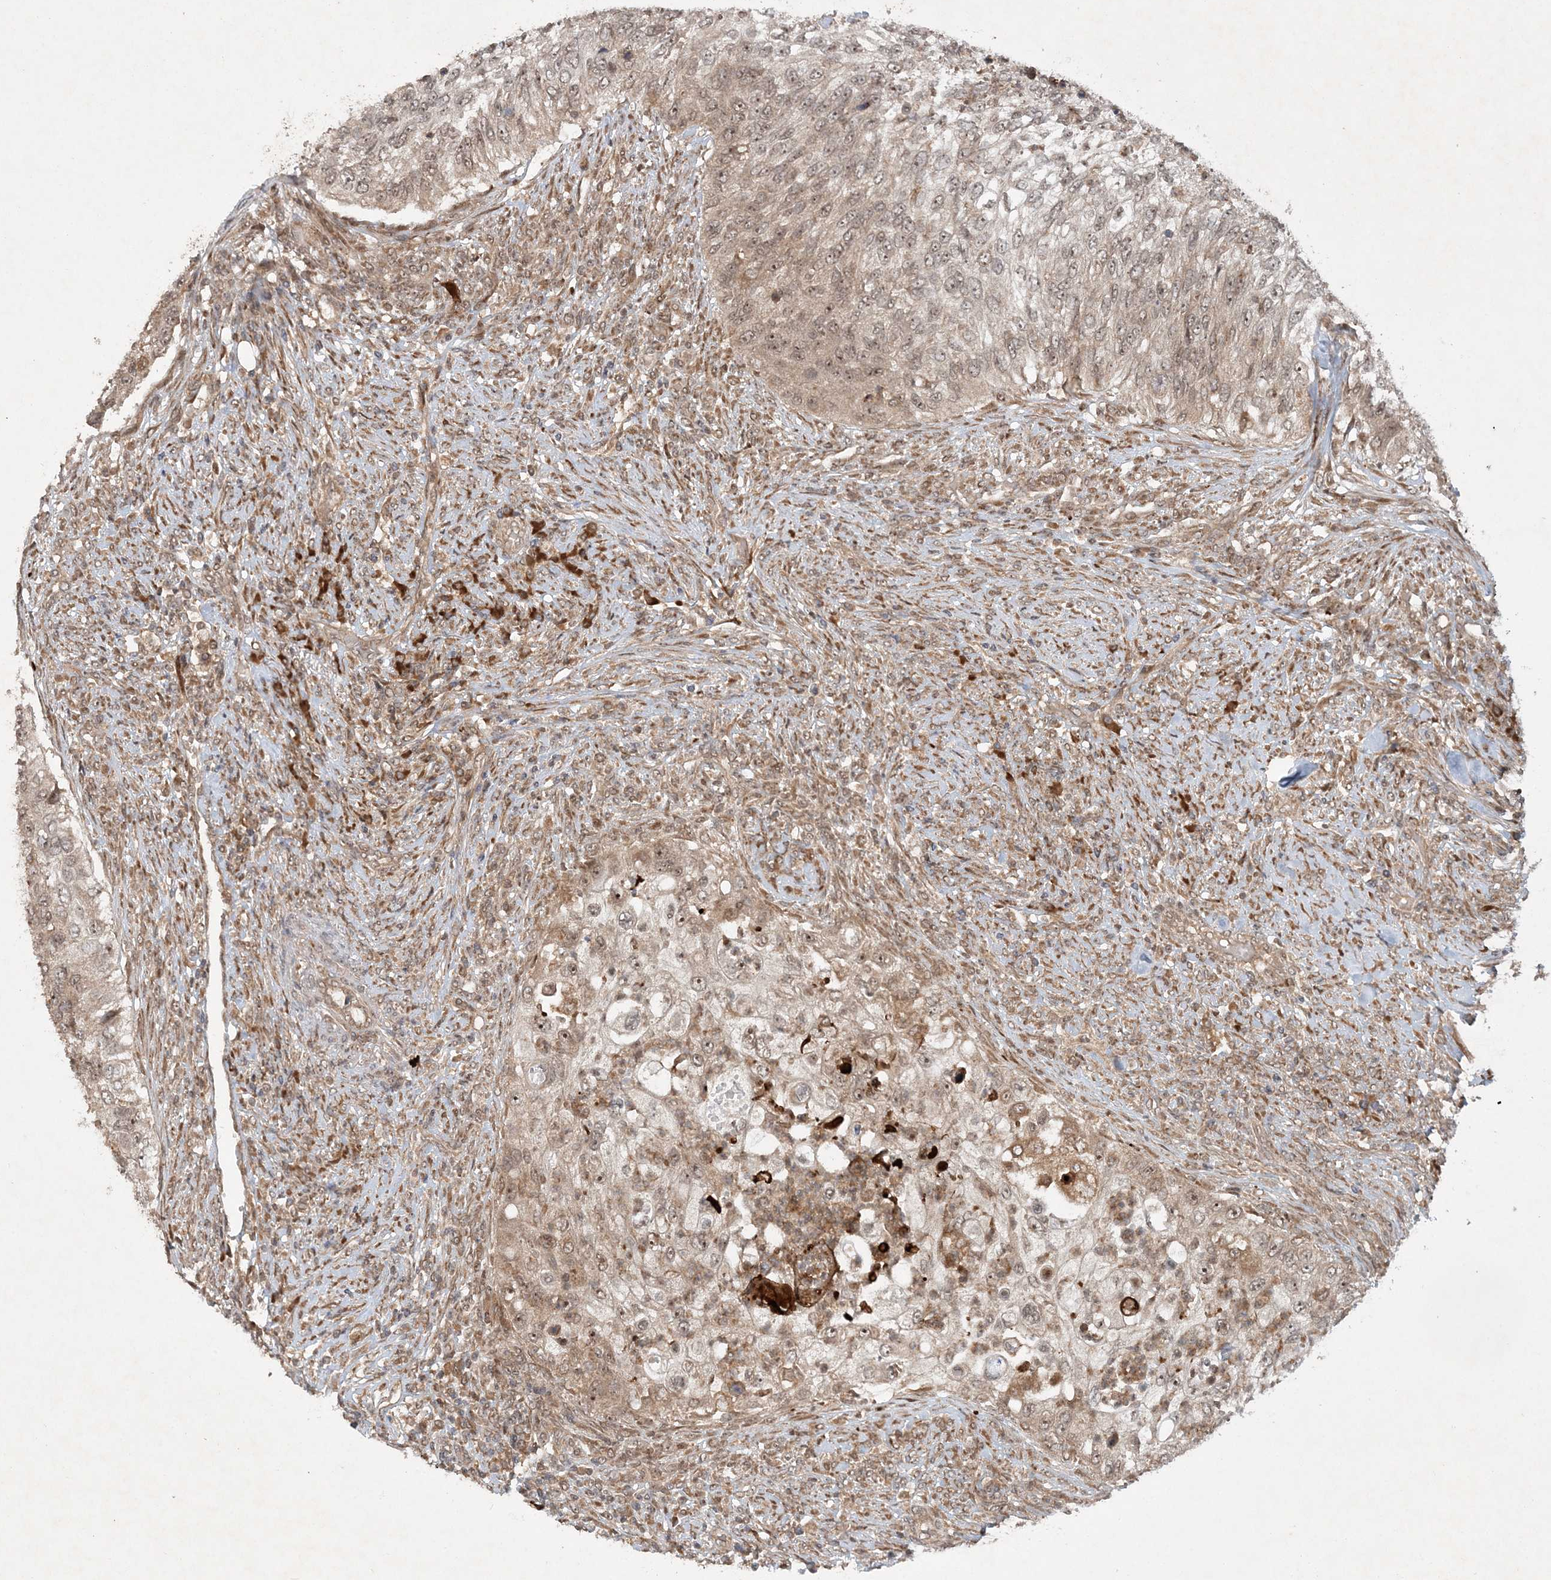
{"staining": {"intensity": "moderate", "quantity": ">75%", "location": "cytoplasmic/membranous,nuclear"}, "tissue": "urothelial cancer", "cell_type": "Tumor cells", "image_type": "cancer", "snomed": [{"axis": "morphology", "description": "Urothelial carcinoma, High grade"}, {"axis": "topography", "description": "Urinary bladder"}], "caption": "A brown stain labels moderate cytoplasmic/membranous and nuclear expression of a protein in human urothelial cancer tumor cells. (DAB IHC, brown staining for protein, blue staining for nuclei).", "gene": "UBR3", "patient": {"sex": "female", "age": 60}}